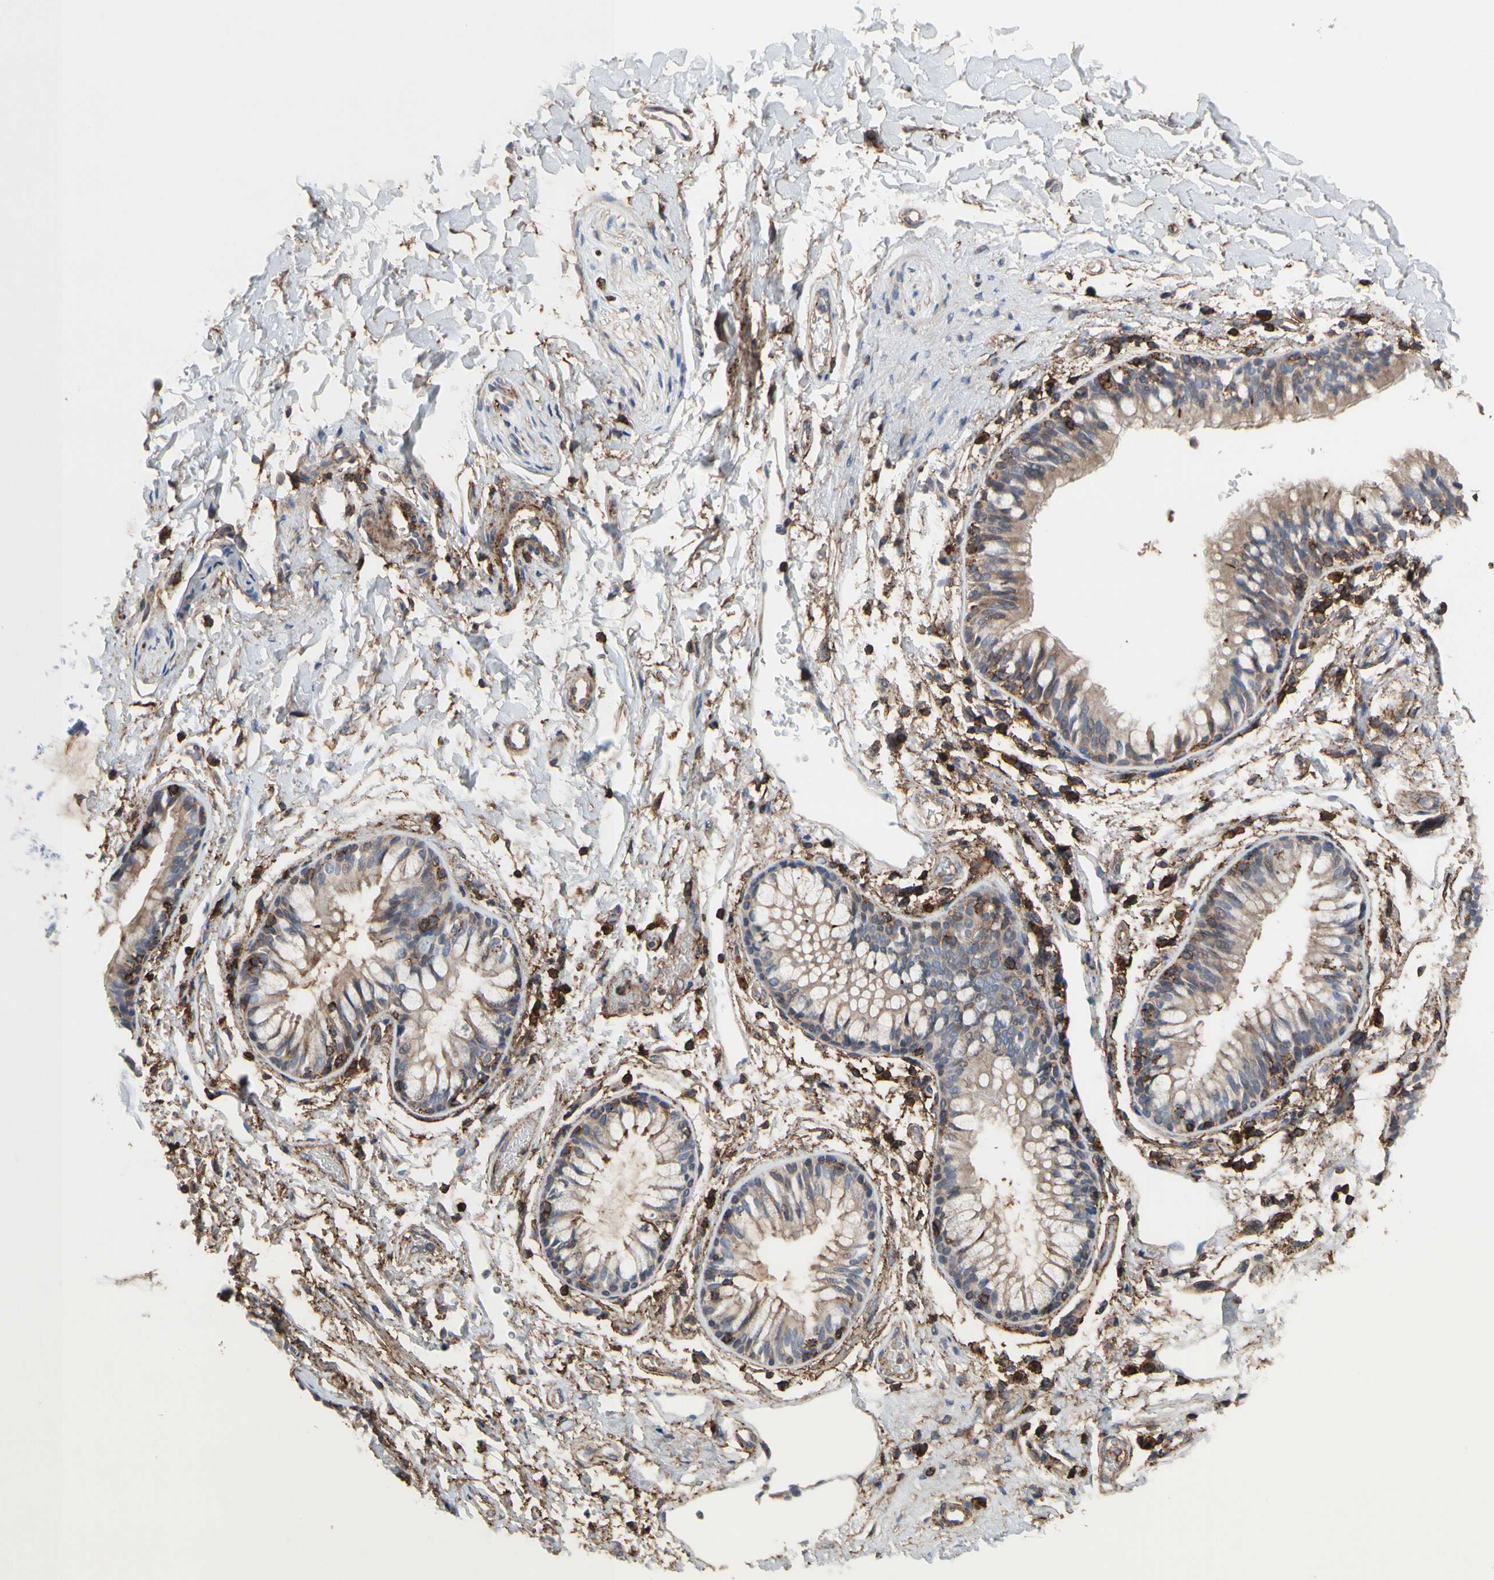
{"staining": {"intensity": "strong", "quantity": ">75%", "location": "cytoplasmic/membranous"}, "tissue": "adipose tissue", "cell_type": "Adipocytes", "image_type": "normal", "snomed": [{"axis": "morphology", "description": "Normal tissue, NOS"}, {"axis": "topography", "description": "Cartilage tissue"}, {"axis": "topography", "description": "Bronchus"}], "caption": "This micrograph exhibits immunohistochemistry (IHC) staining of unremarkable human adipose tissue, with high strong cytoplasmic/membranous positivity in about >75% of adipocytes.", "gene": "ANXA6", "patient": {"sex": "female", "age": 73}}